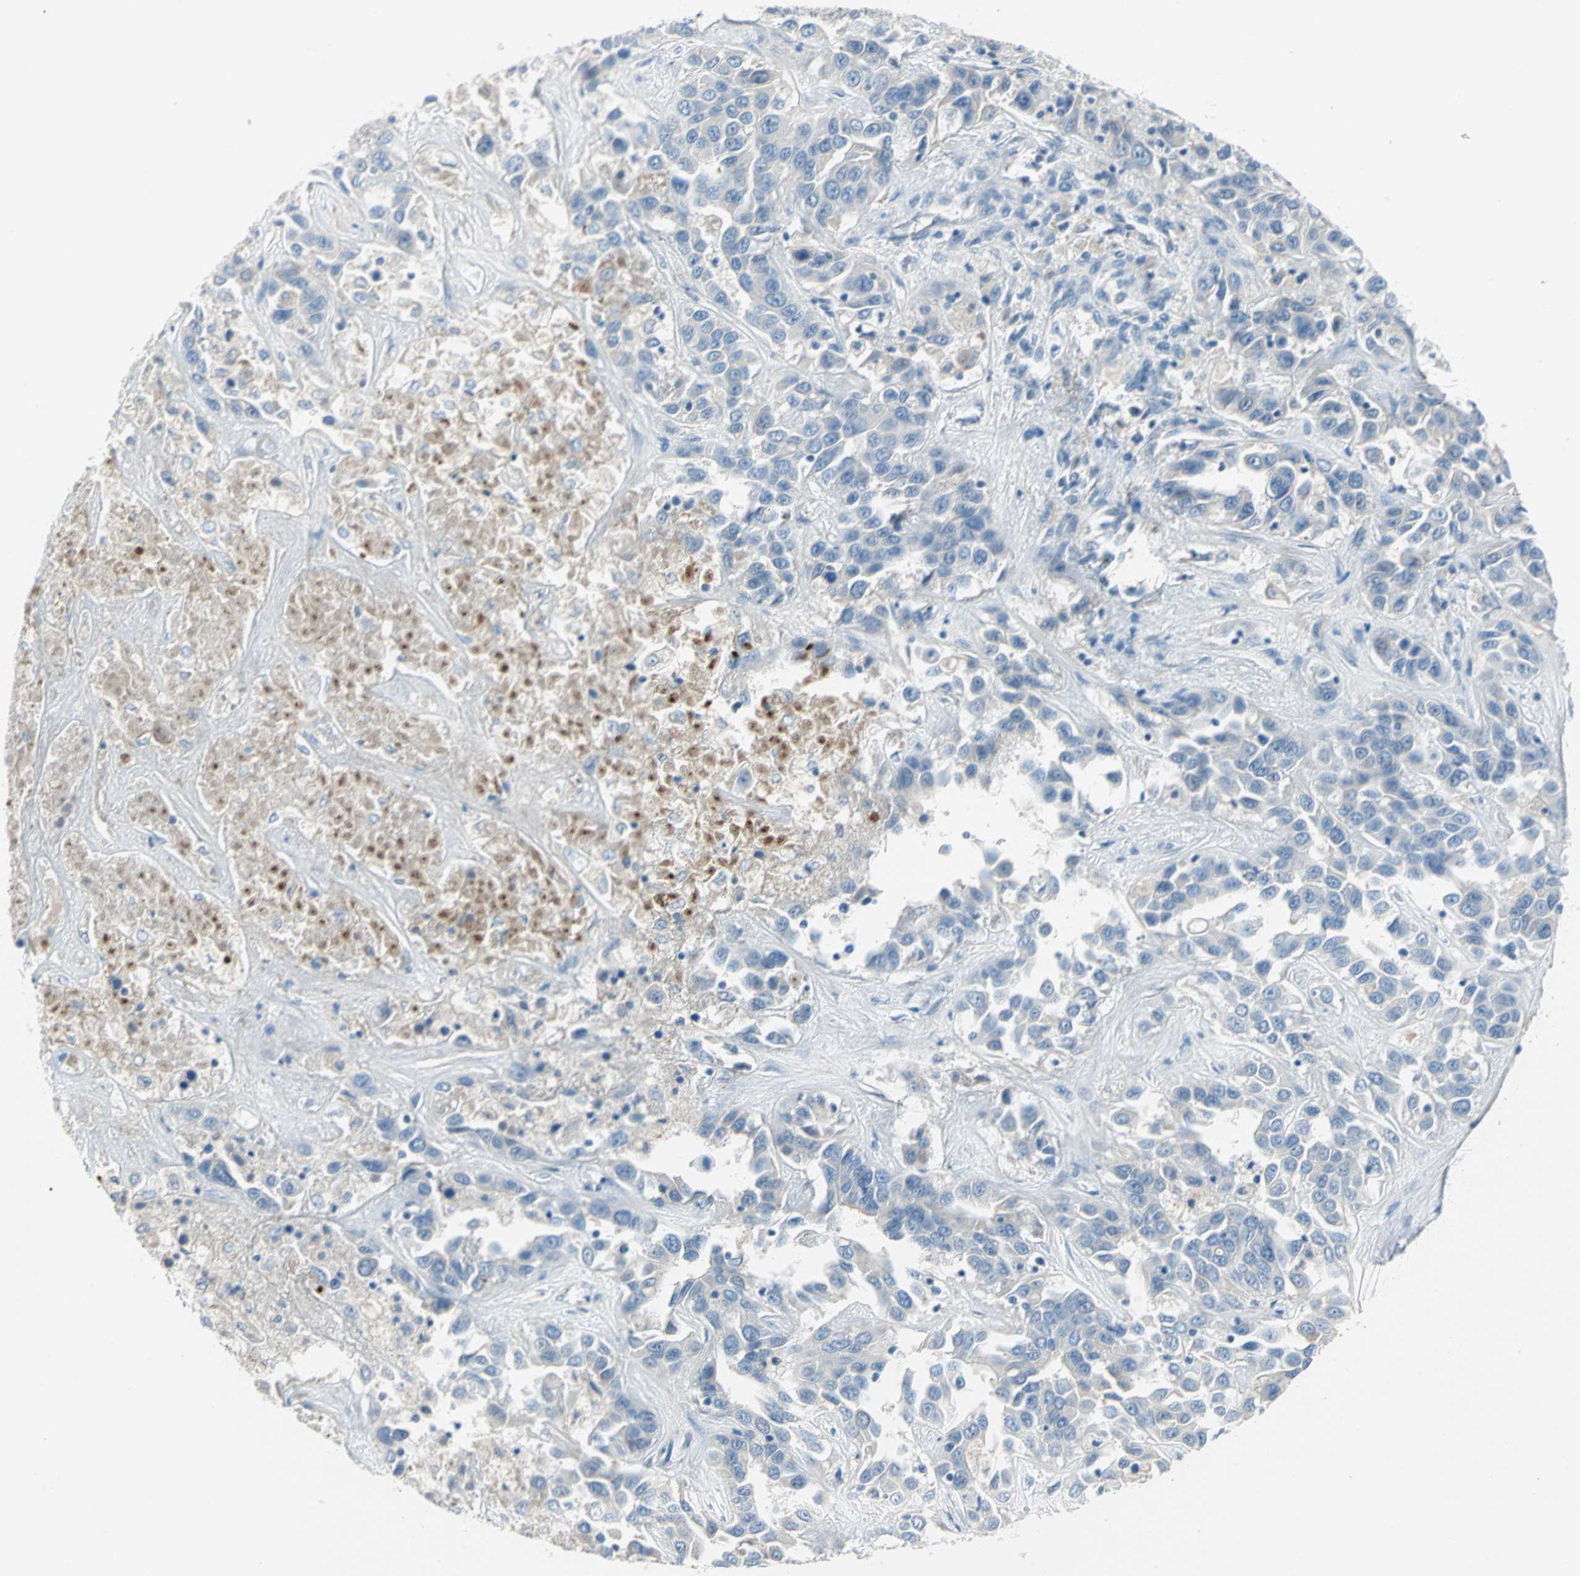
{"staining": {"intensity": "weak", "quantity": "<25%", "location": "cytoplasmic/membranous"}, "tissue": "liver cancer", "cell_type": "Tumor cells", "image_type": "cancer", "snomed": [{"axis": "morphology", "description": "Cholangiocarcinoma"}, {"axis": "topography", "description": "Liver"}], "caption": "Tumor cells show no significant expression in liver cancer (cholangiocarcinoma).", "gene": "ZIC1", "patient": {"sex": "female", "age": 52}}